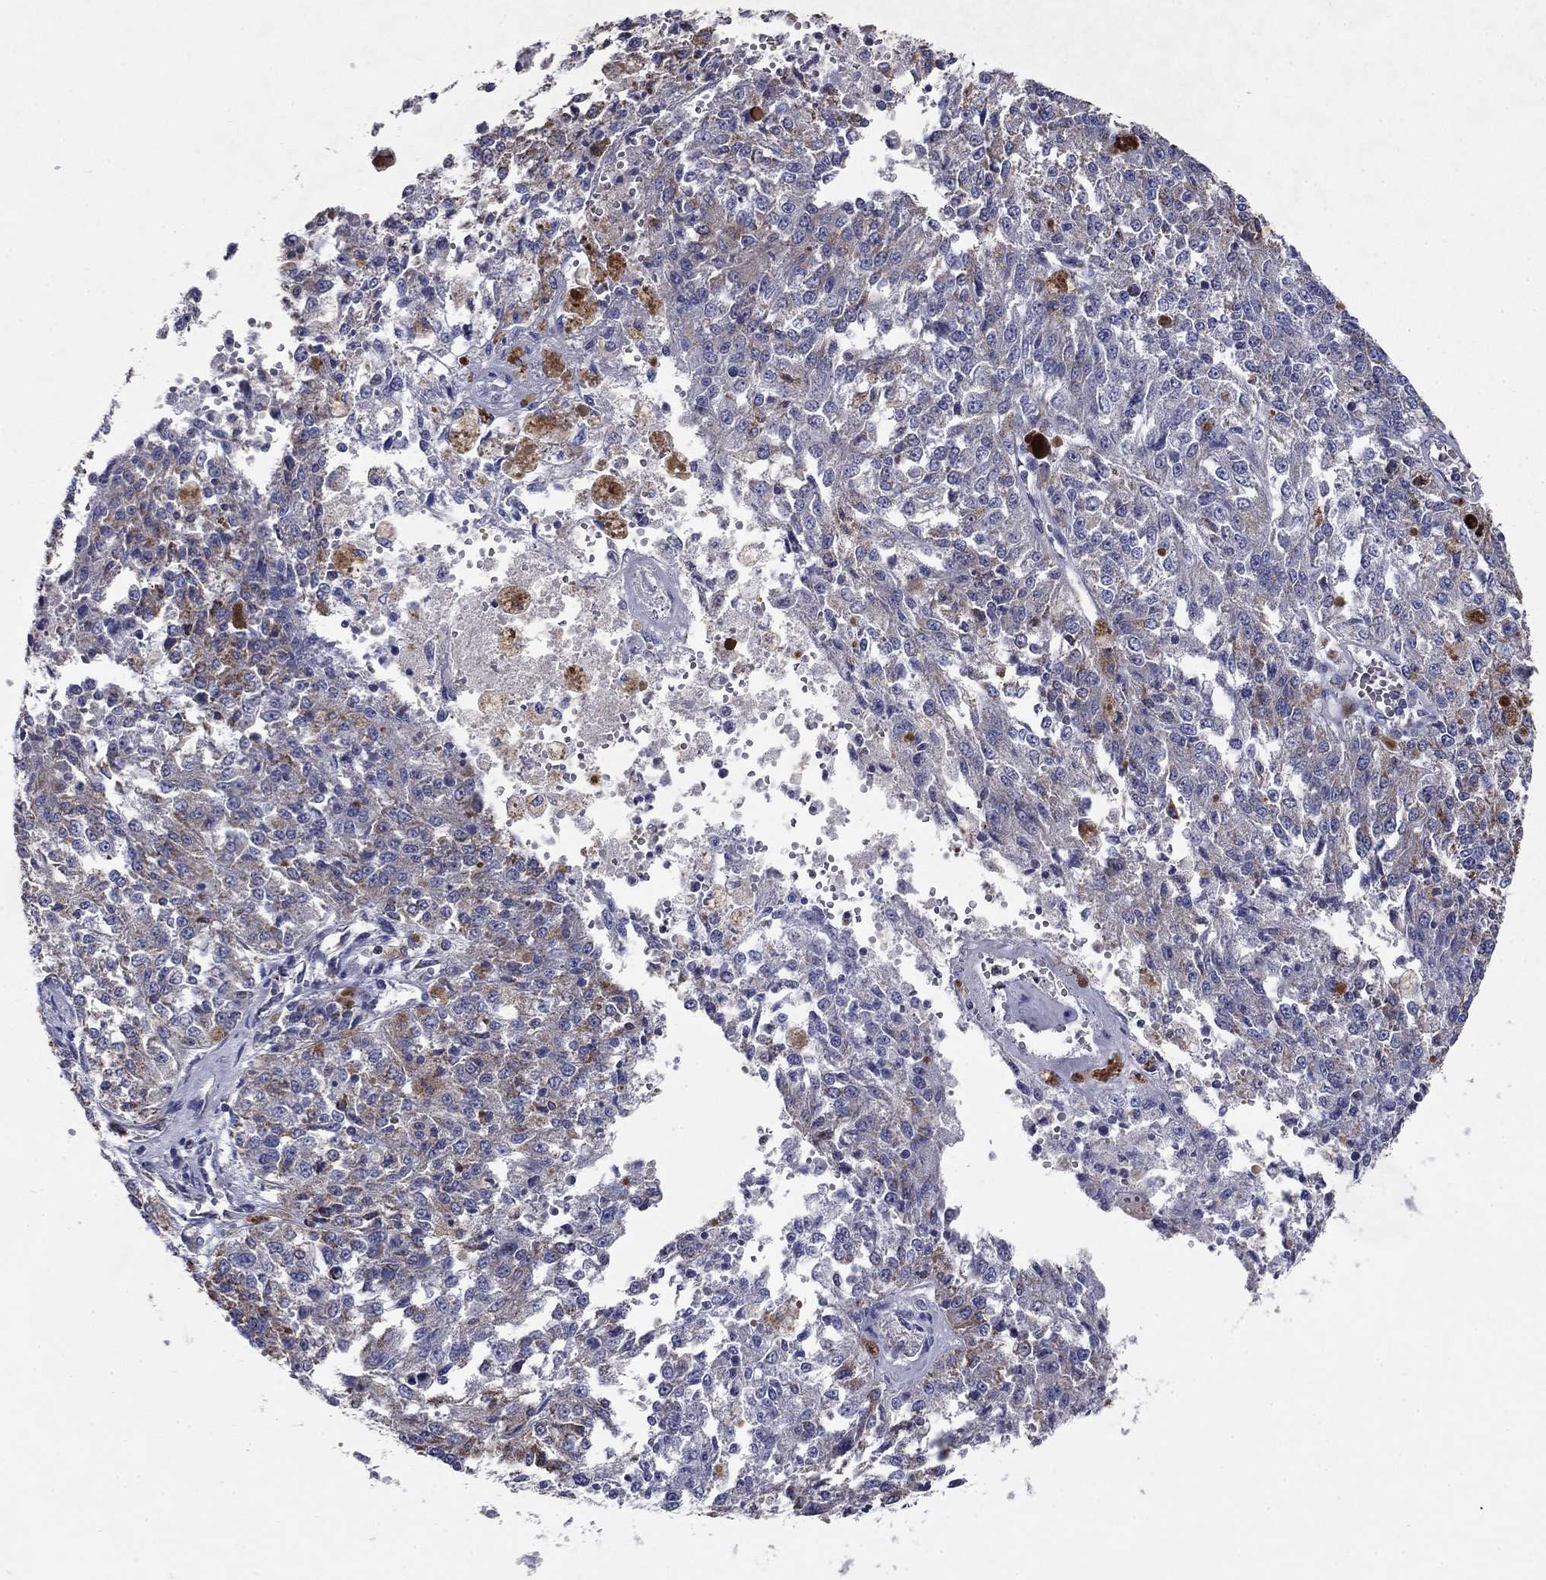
{"staining": {"intensity": "moderate", "quantity": "25%-75%", "location": "cytoplasmic/membranous"}, "tissue": "melanoma", "cell_type": "Tumor cells", "image_type": "cancer", "snomed": [{"axis": "morphology", "description": "Malignant melanoma, Metastatic site"}, {"axis": "topography", "description": "Lymph node"}], "caption": "Immunohistochemistry image of neoplastic tissue: human malignant melanoma (metastatic site) stained using immunohistochemistry (IHC) displays medium levels of moderate protein expression localized specifically in the cytoplasmic/membranous of tumor cells, appearing as a cytoplasmic/membranous brown color.", "gene": "NDUFA4L2", "patient": {"sex": "female", "age": 64}}